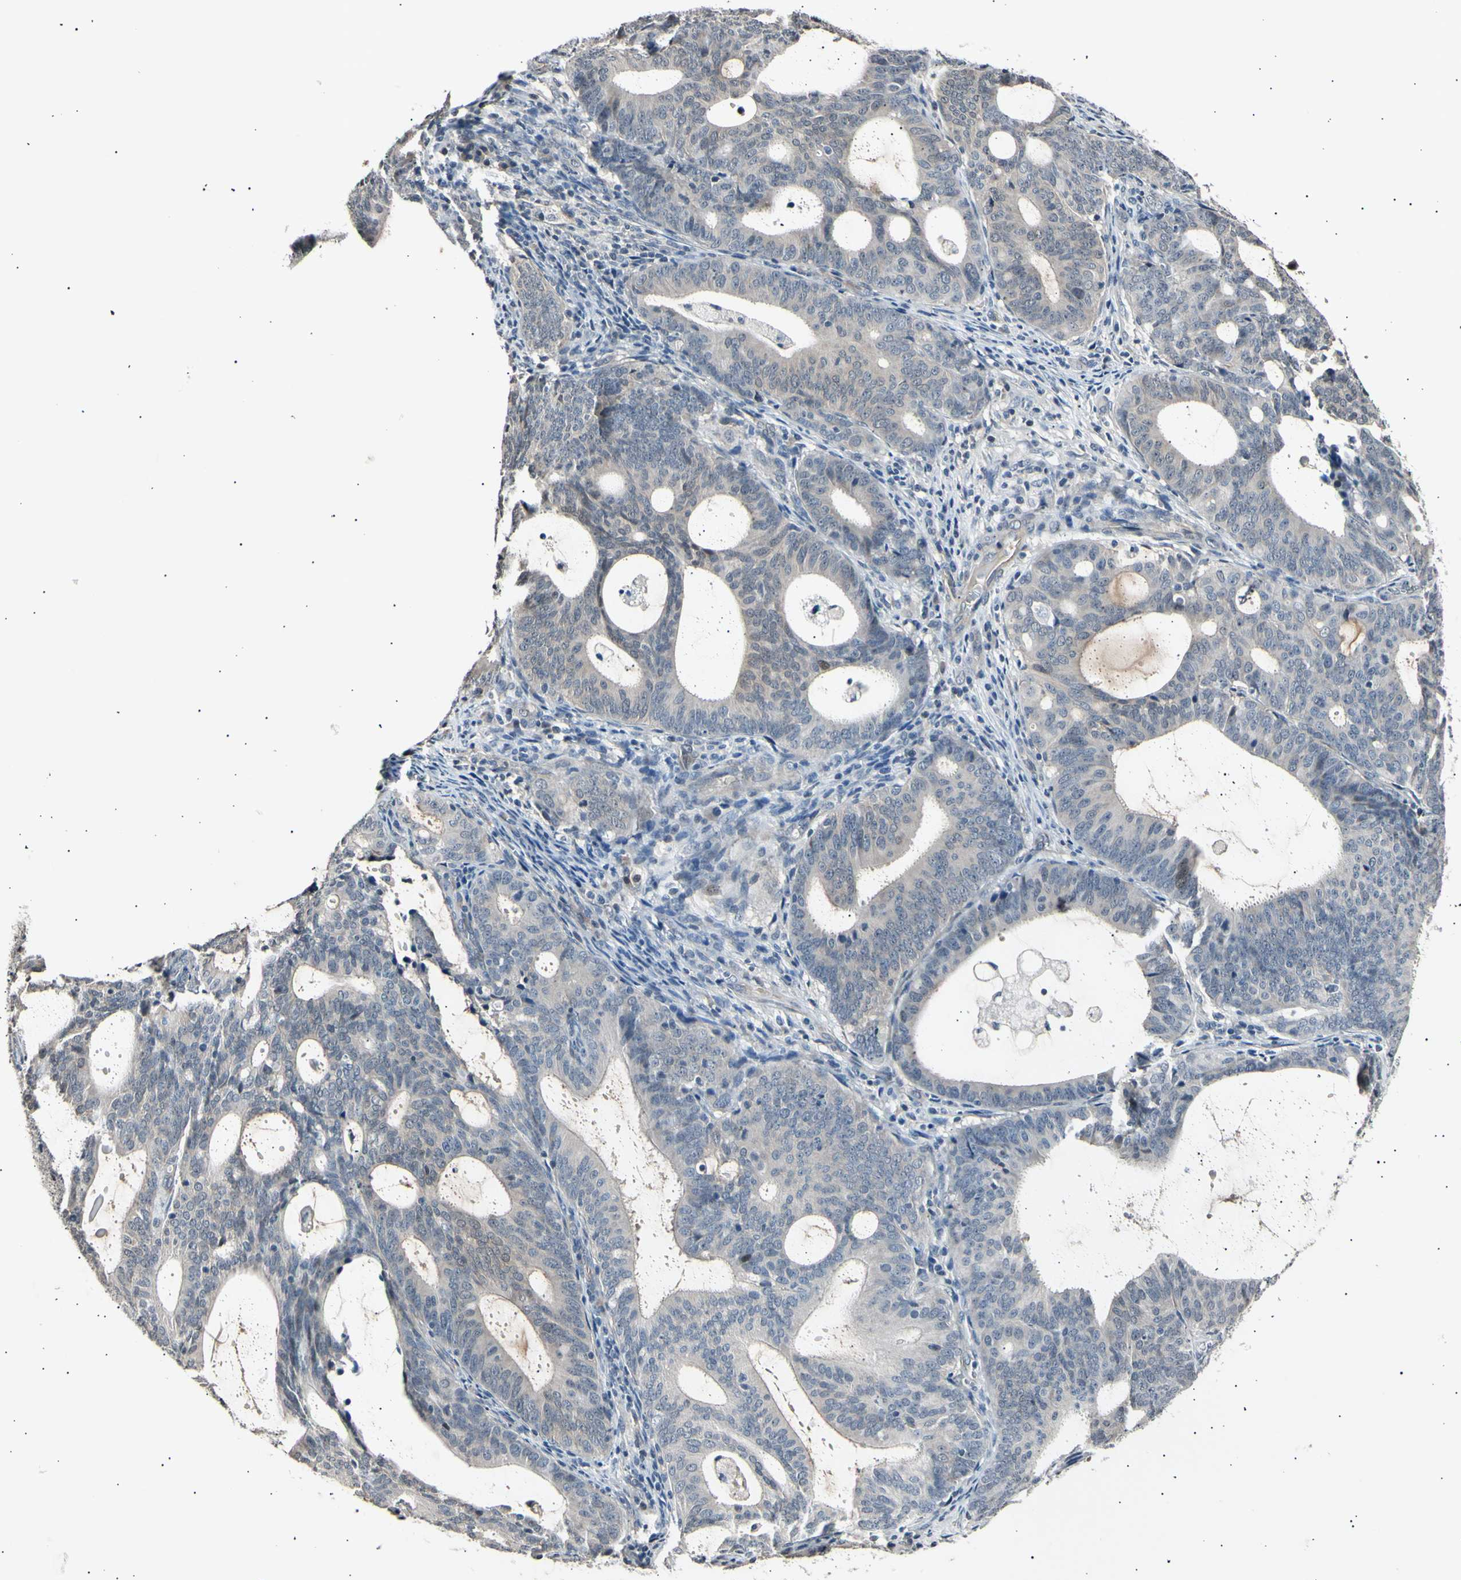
{"staining": {"intensity": "negative", "quantity": "none", "location": "none"}, "tissue": "endometrial cancer", "cell_type": "Tumor cells", "image_type": "cancer", "snomed": [{"axis": "morphology", "description": "Adenocarcinoma, NOS"}, {"axis": "topography", "description": "Uterus"}], "caption": "The IHC image has no significant staining in tumor cells of endometrial cancer (adenocarcinoma) tissue.", "gene": "AK1", "patient": {"sex": "female", "age": 83}}